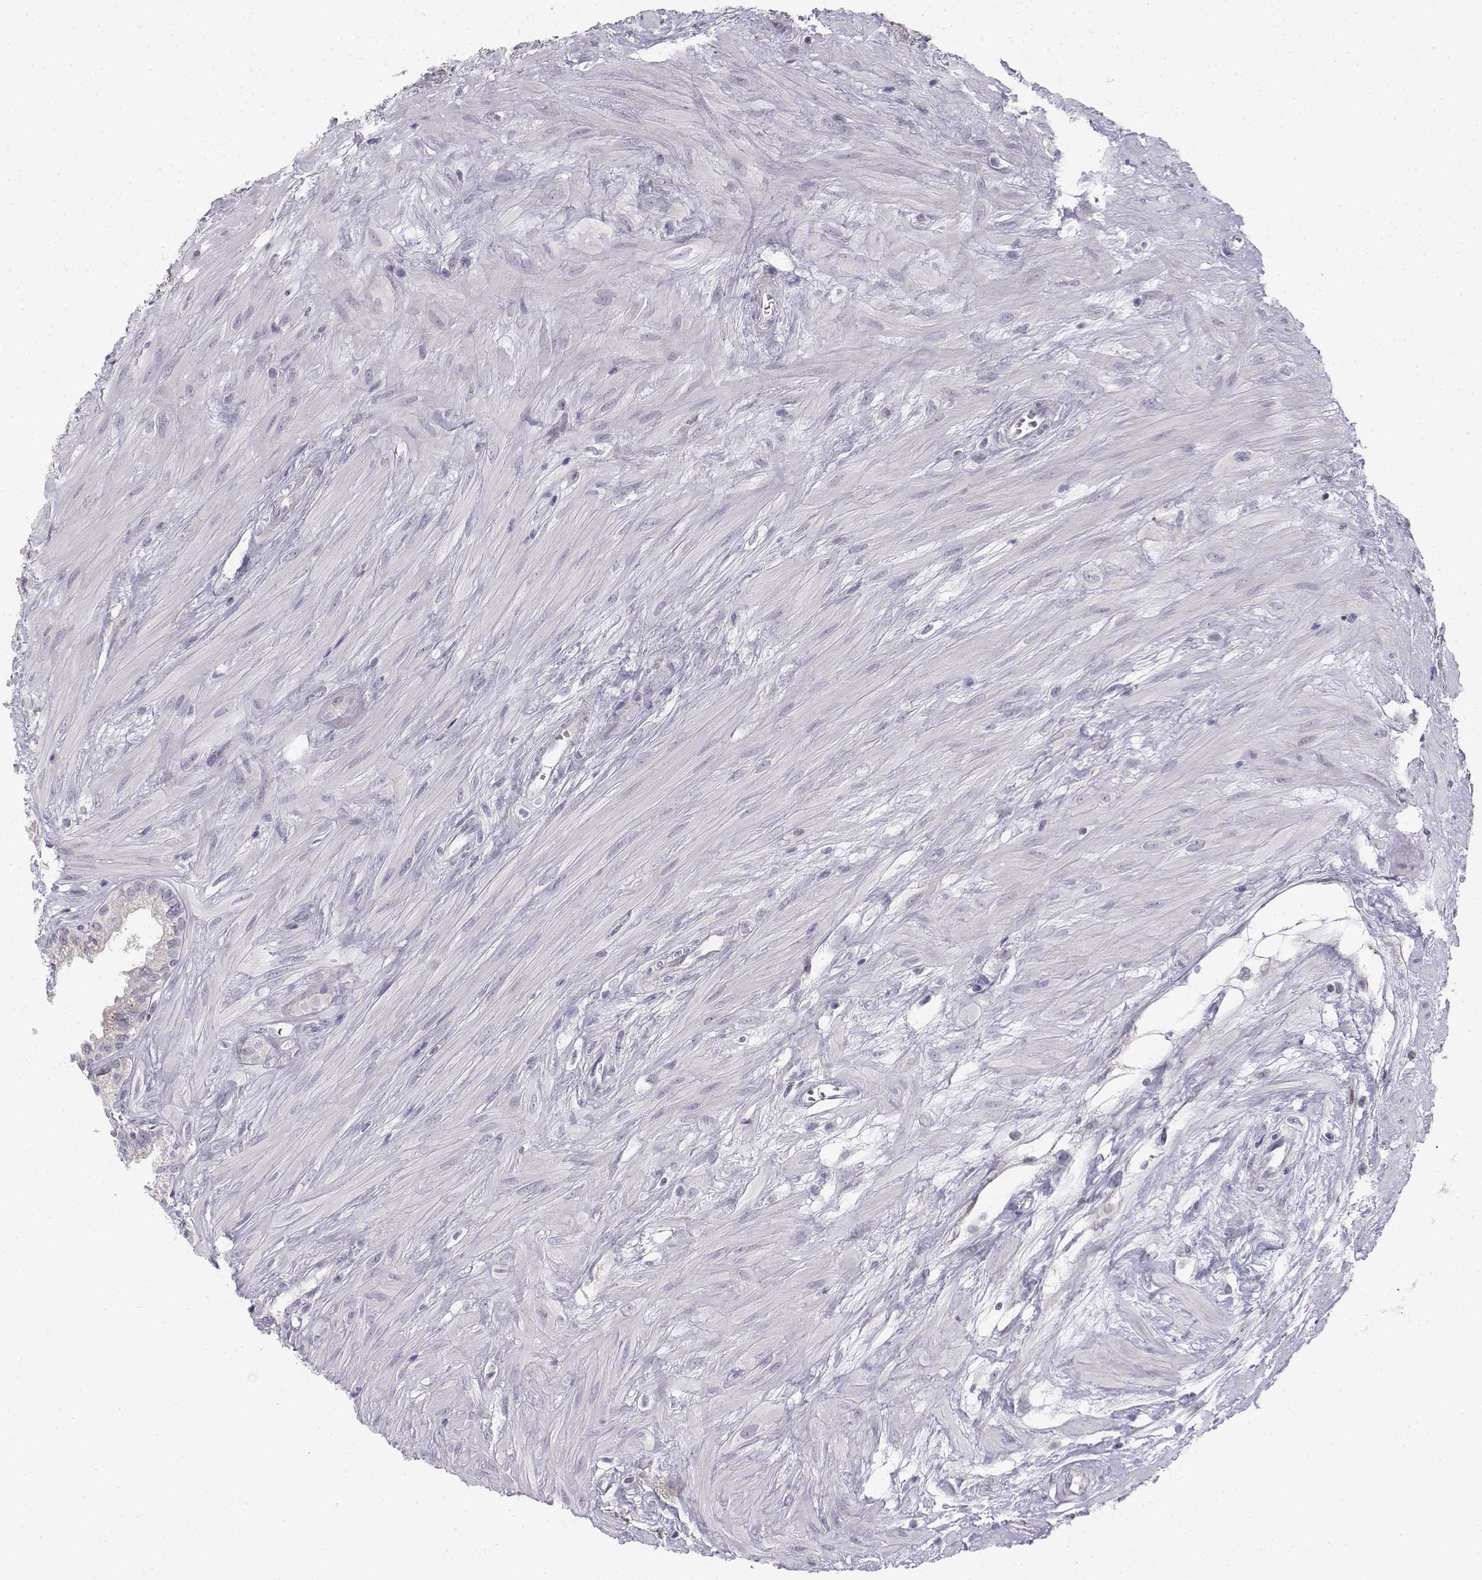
{"staining": {"intensity": "negative", "quantity": "none", "location": "none"}, "tissue": "seminal vesicle", "cell_type": "Glandular cells", "image_type": "normal", "snomed": [{"axis": "morphology", "description": "Normal tissue, NOS"}, {"axis": "morphology", "description": "Urothelial carcinoma, NOS"}, {"axis": "topography", "description": "Urinary bladder"}, {"axis": "topography", "description": "Seminal veicle"}], "caption": "High magnification brightfield microscopy of unremarkable seminal vesicle stained with DAB (3,3'-diaminobenzidine) (brown) and counterstained with hematoxylin (blue): glandular cells show no significant expression.", "gene": "PENK", "patient": {"sex": "male", "age": 76}}